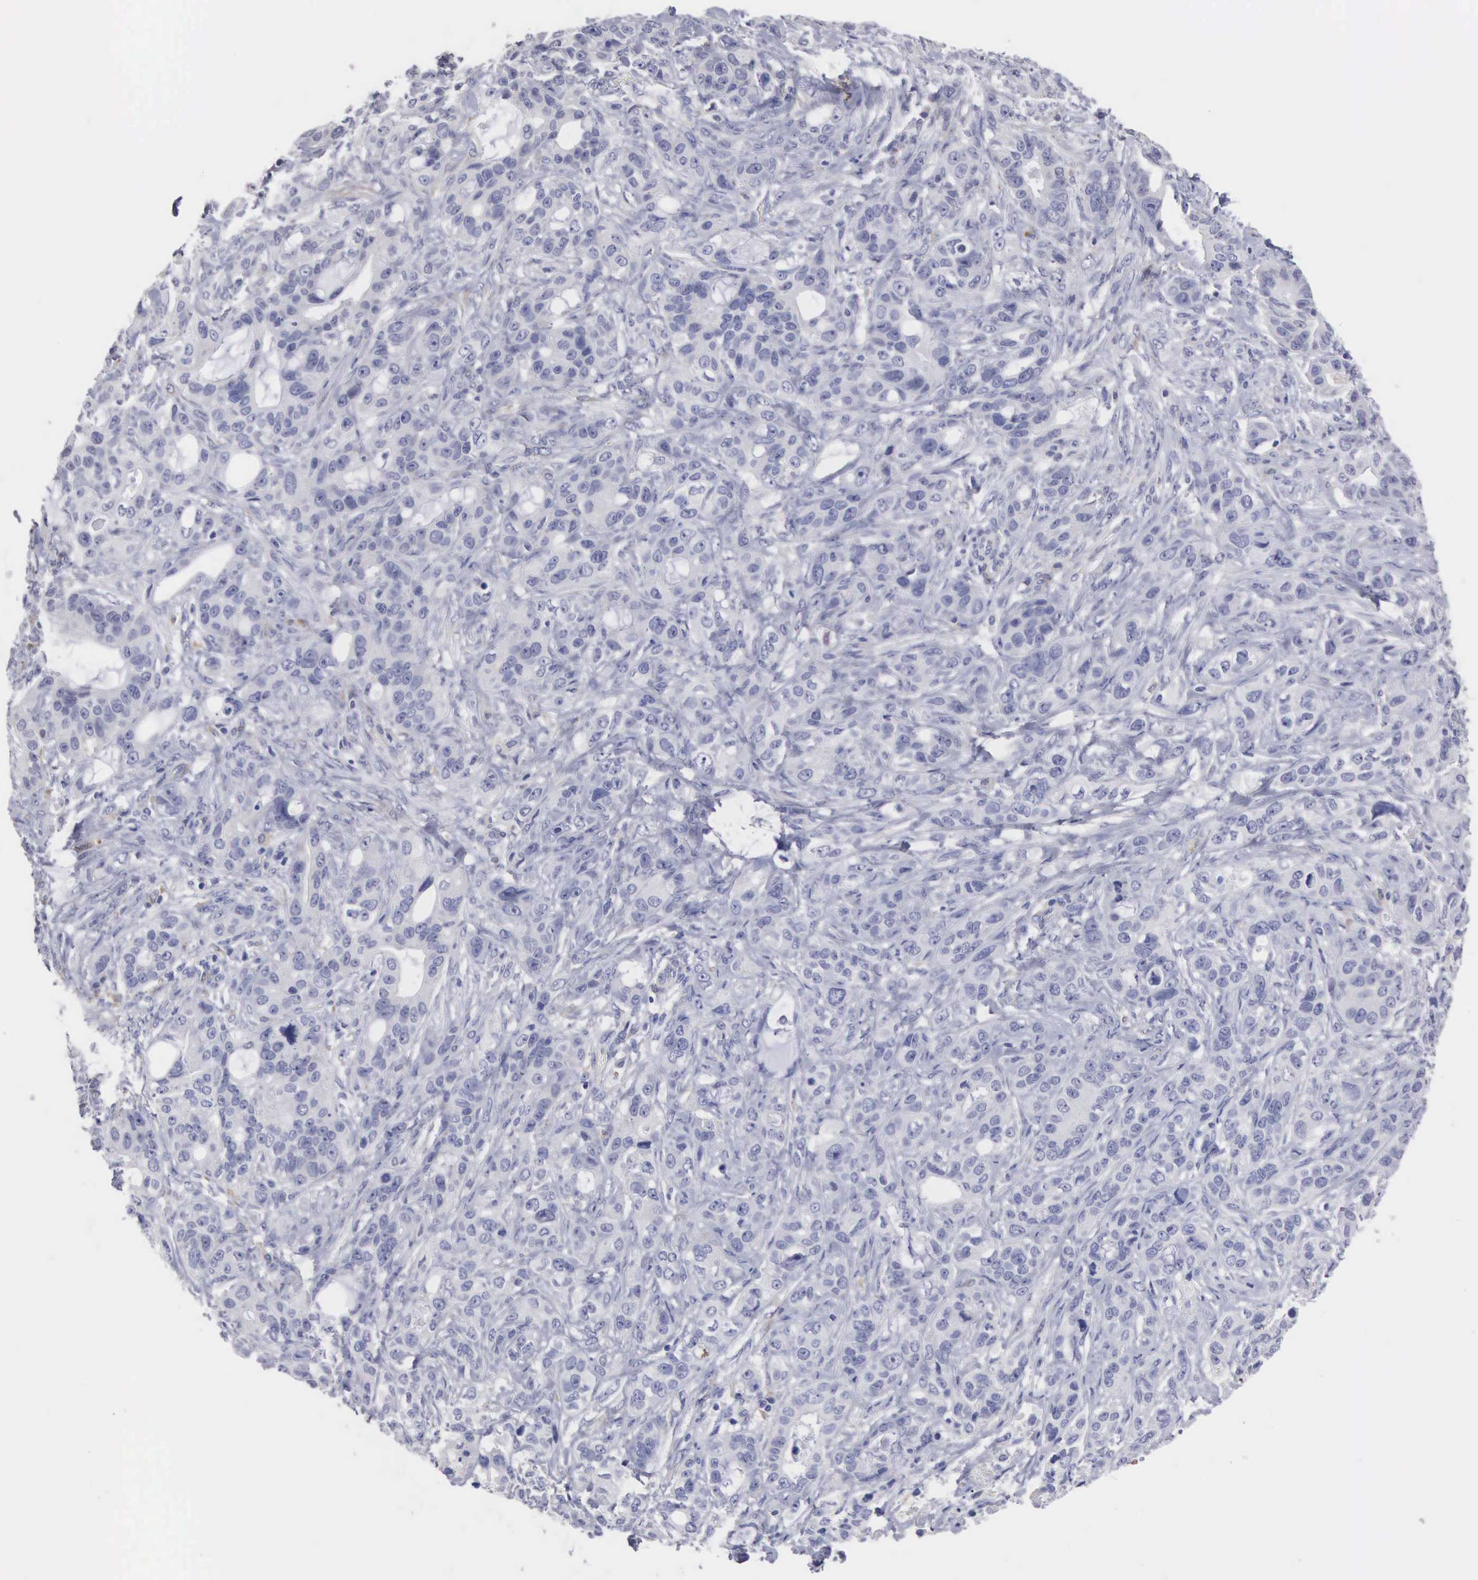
{"staining": {"intensity": "negative", "quantity": "none", "location": "none"}, "tissue": "stomach cancer", "cell_type": "Tumor cells", "image_type": "cancer", "snomed": [{"axis": "morphology", "description": "Adenocarcinoma, NOS"}, {"axis": "topography", "description": "Stomach, upper"}], "caption": "This is an IHC photomicrograph of stomach adenocarcinoma. There is no positivity in tumor cells.", "gene": "LIN52", "patient": {"sex": "male", "age": 47}}